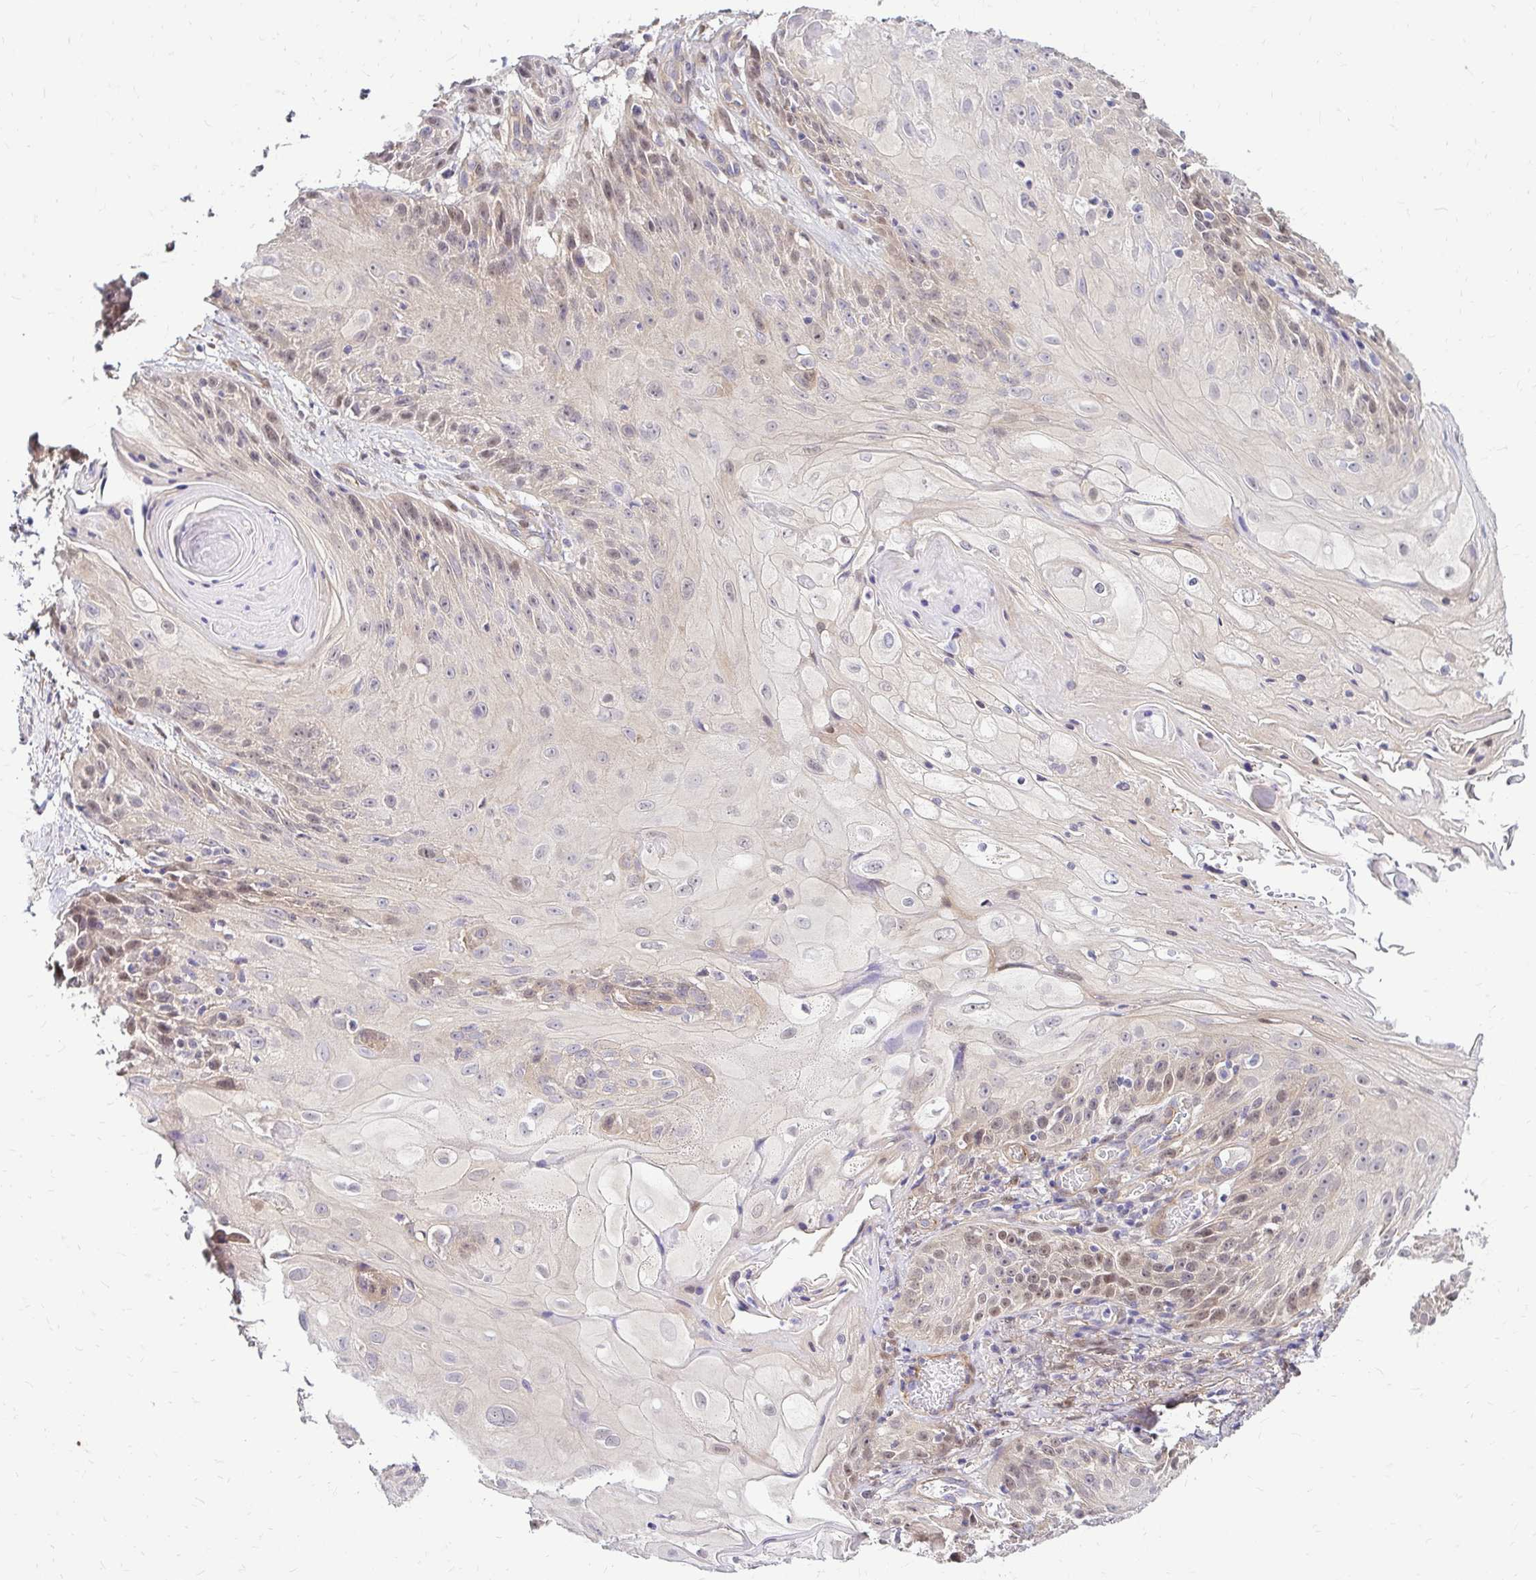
{"staining": {"intensity": "weak", "quantity": "<25%", "location": "nuclear"}, "tissue": "skin cancer", "cell_type": "Tumor cells", "image_type": "cancer", "snomed": [{"axis": "morphology", "description": "Squamous cell carcinoma, NOS"}, {"axis": "topography", "description": "Skin"}, {"axis": "topography", "description": "Vulva"}], "caption": "Protein analysis of squamous cell carcinoma (skin) displays no significant staining in tumor cells. (Immunohistochemistry (ihc), brightfield microscopy, high magnification).", "gene": "YAP1", "patient": {"sex": "female", "age": 76}}